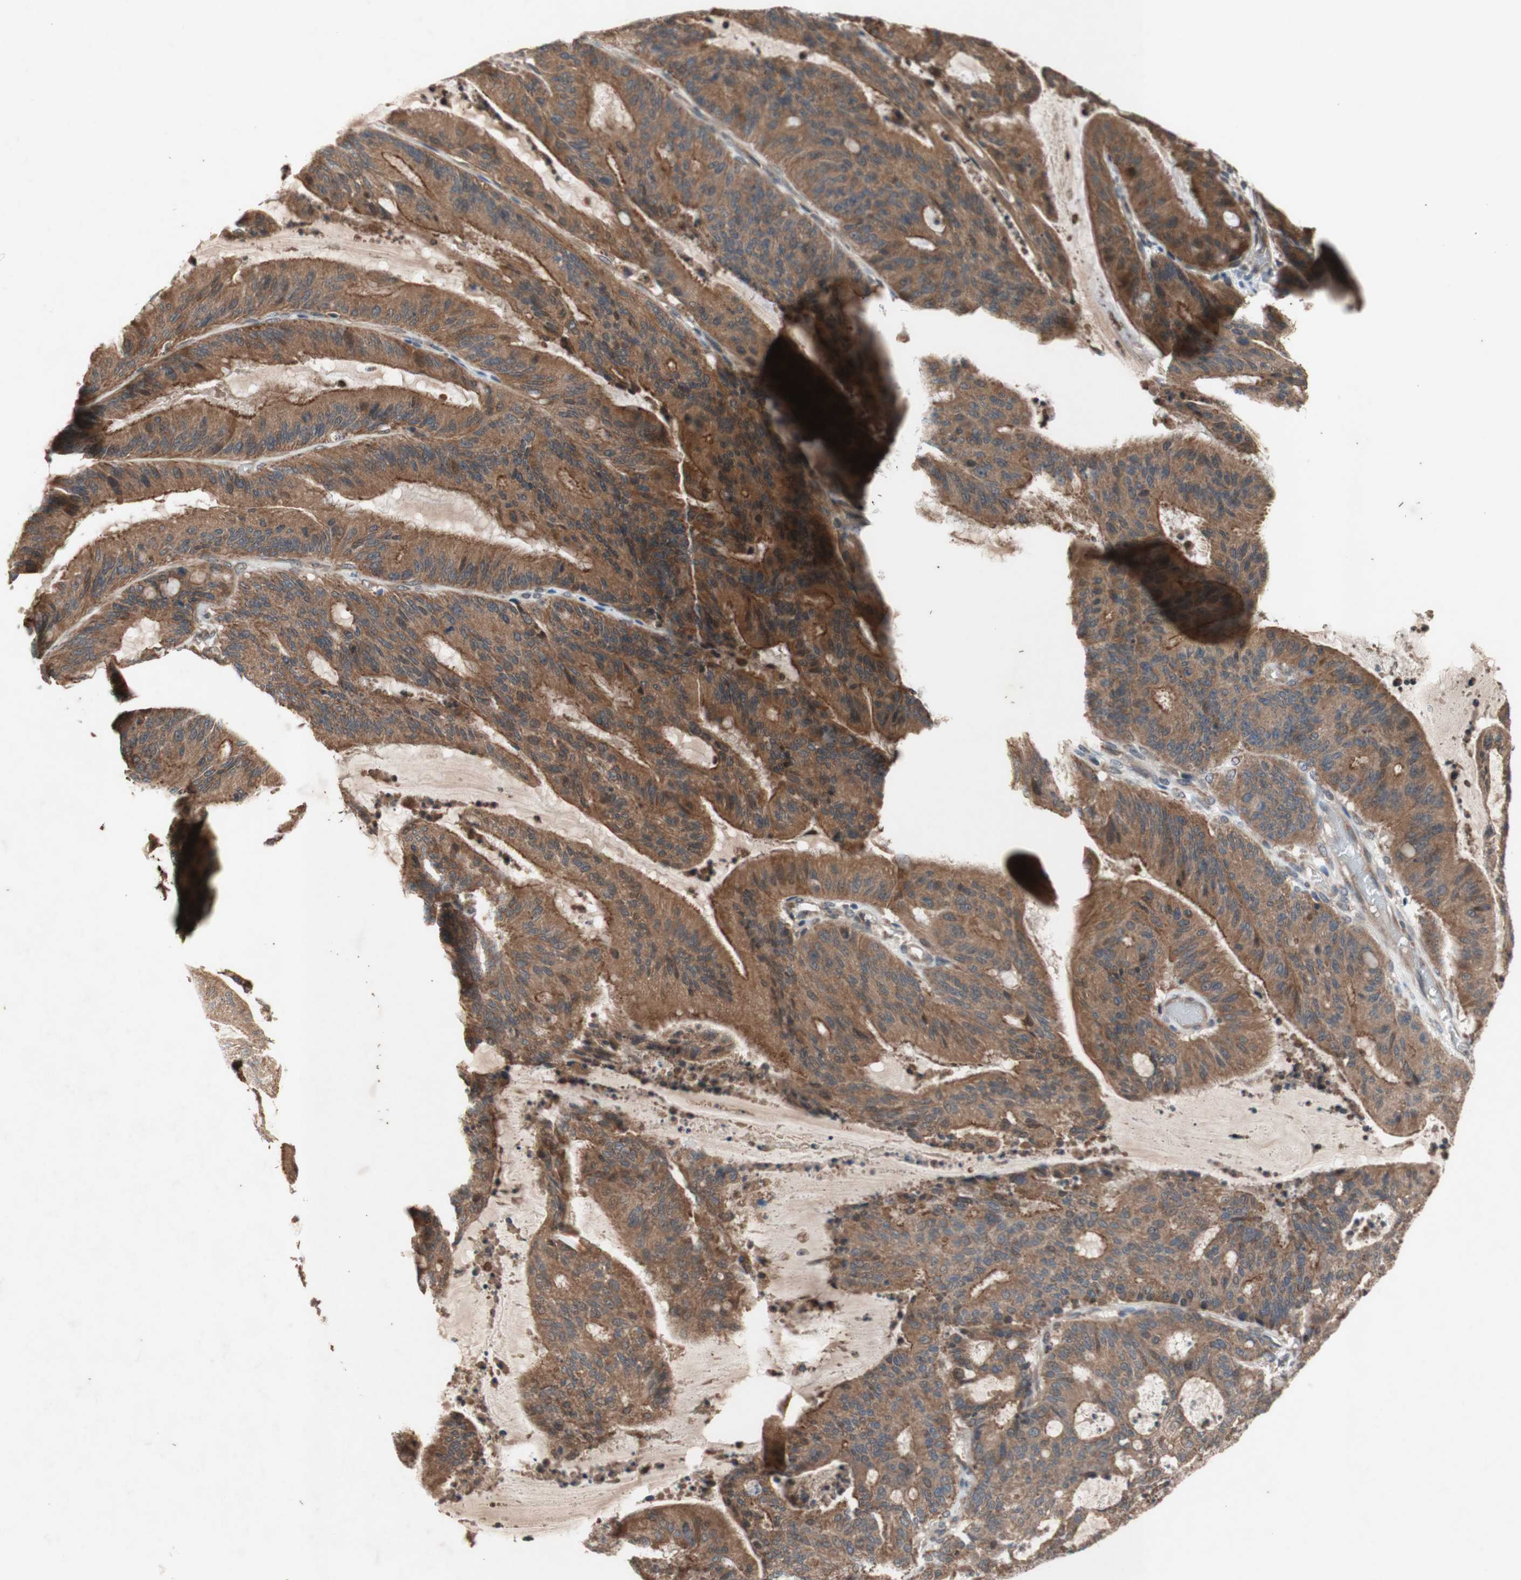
{"staining": {"intensity": "strong", "quantity": ">75%", "location": "cytoplasmic/membranous"}, "tissue": "liver cancer", "cell_type": "Tumor cells", "image_type": "cancer", "snomed": [{"axis": "morphology", "description": "Cholangiocarcinoma"}, {"axis": "topography", "description": "Liver"}], "caption": "Immunohistochemistry (DAB) staining of human liver cancer shows strong cytoplasmic/membranous protein positivity in approximately >75% of tumor cells.", "gene": "DDOST", "patient": {"sex": "female", "age": 73}}